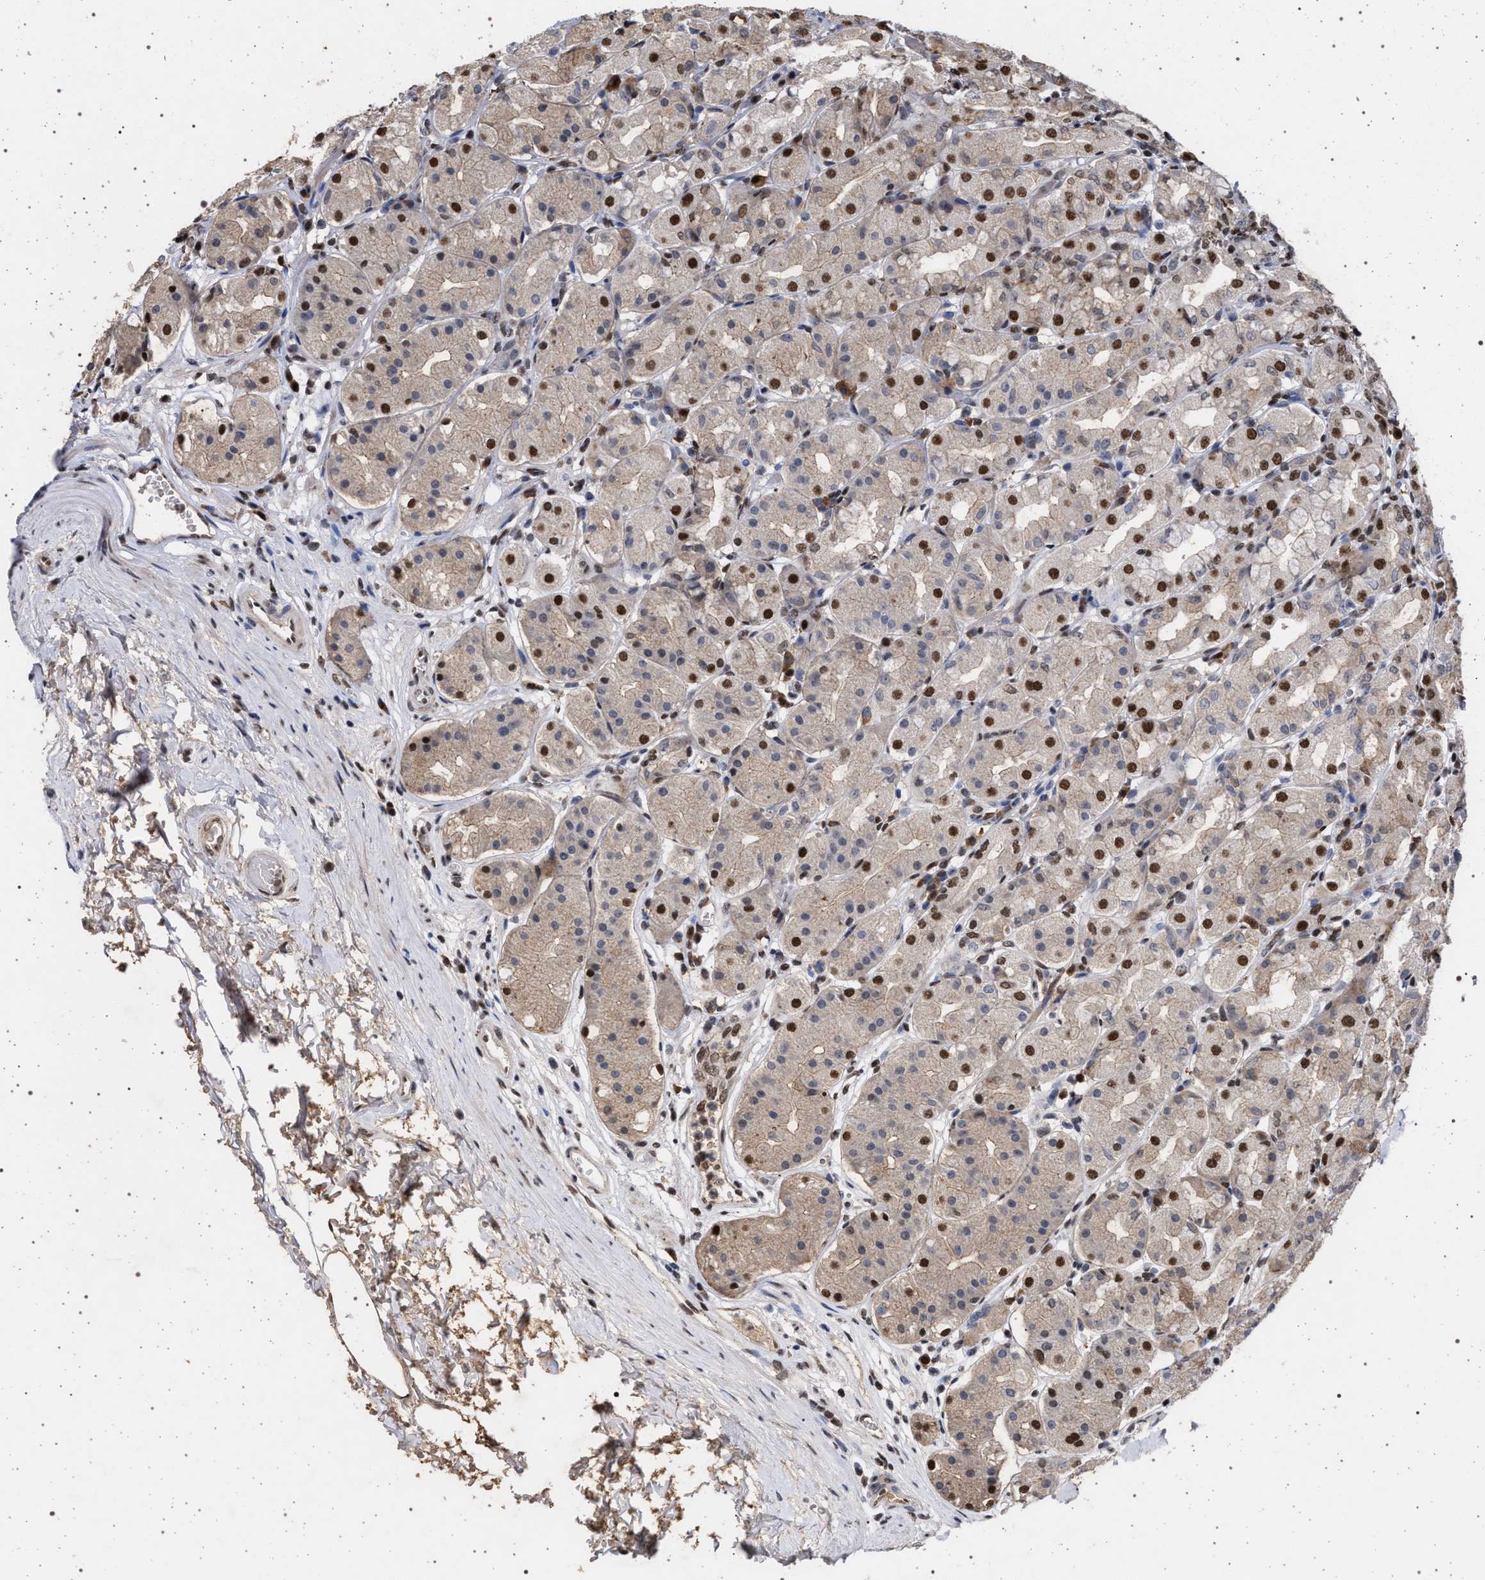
{"staining": {"intensity": "moderate", "quantity": "25%-75%", "location": "nuclear"}, "tissue": "stomach", "cell_type": "Glandular cells", "image_type": "normal", "snomed": [{"axis": "morphology", "description": "Normal tissue, NOS"}, {"axis": "topography", "description": "Stomach"}, {"axis": "topography", "description": "Stomach, lower"}], "caption": "Protein staining by IHC exhibits moderate nuclear positivity in approximately 25%-75% of glandular cells in normal stomach. (Stains: DAB in brown, nuclei in blue, Microscopy: brightfield microscopy at high magnification).", "gene": "PHF12", "patient": {"sex": "female", "age": 56}}